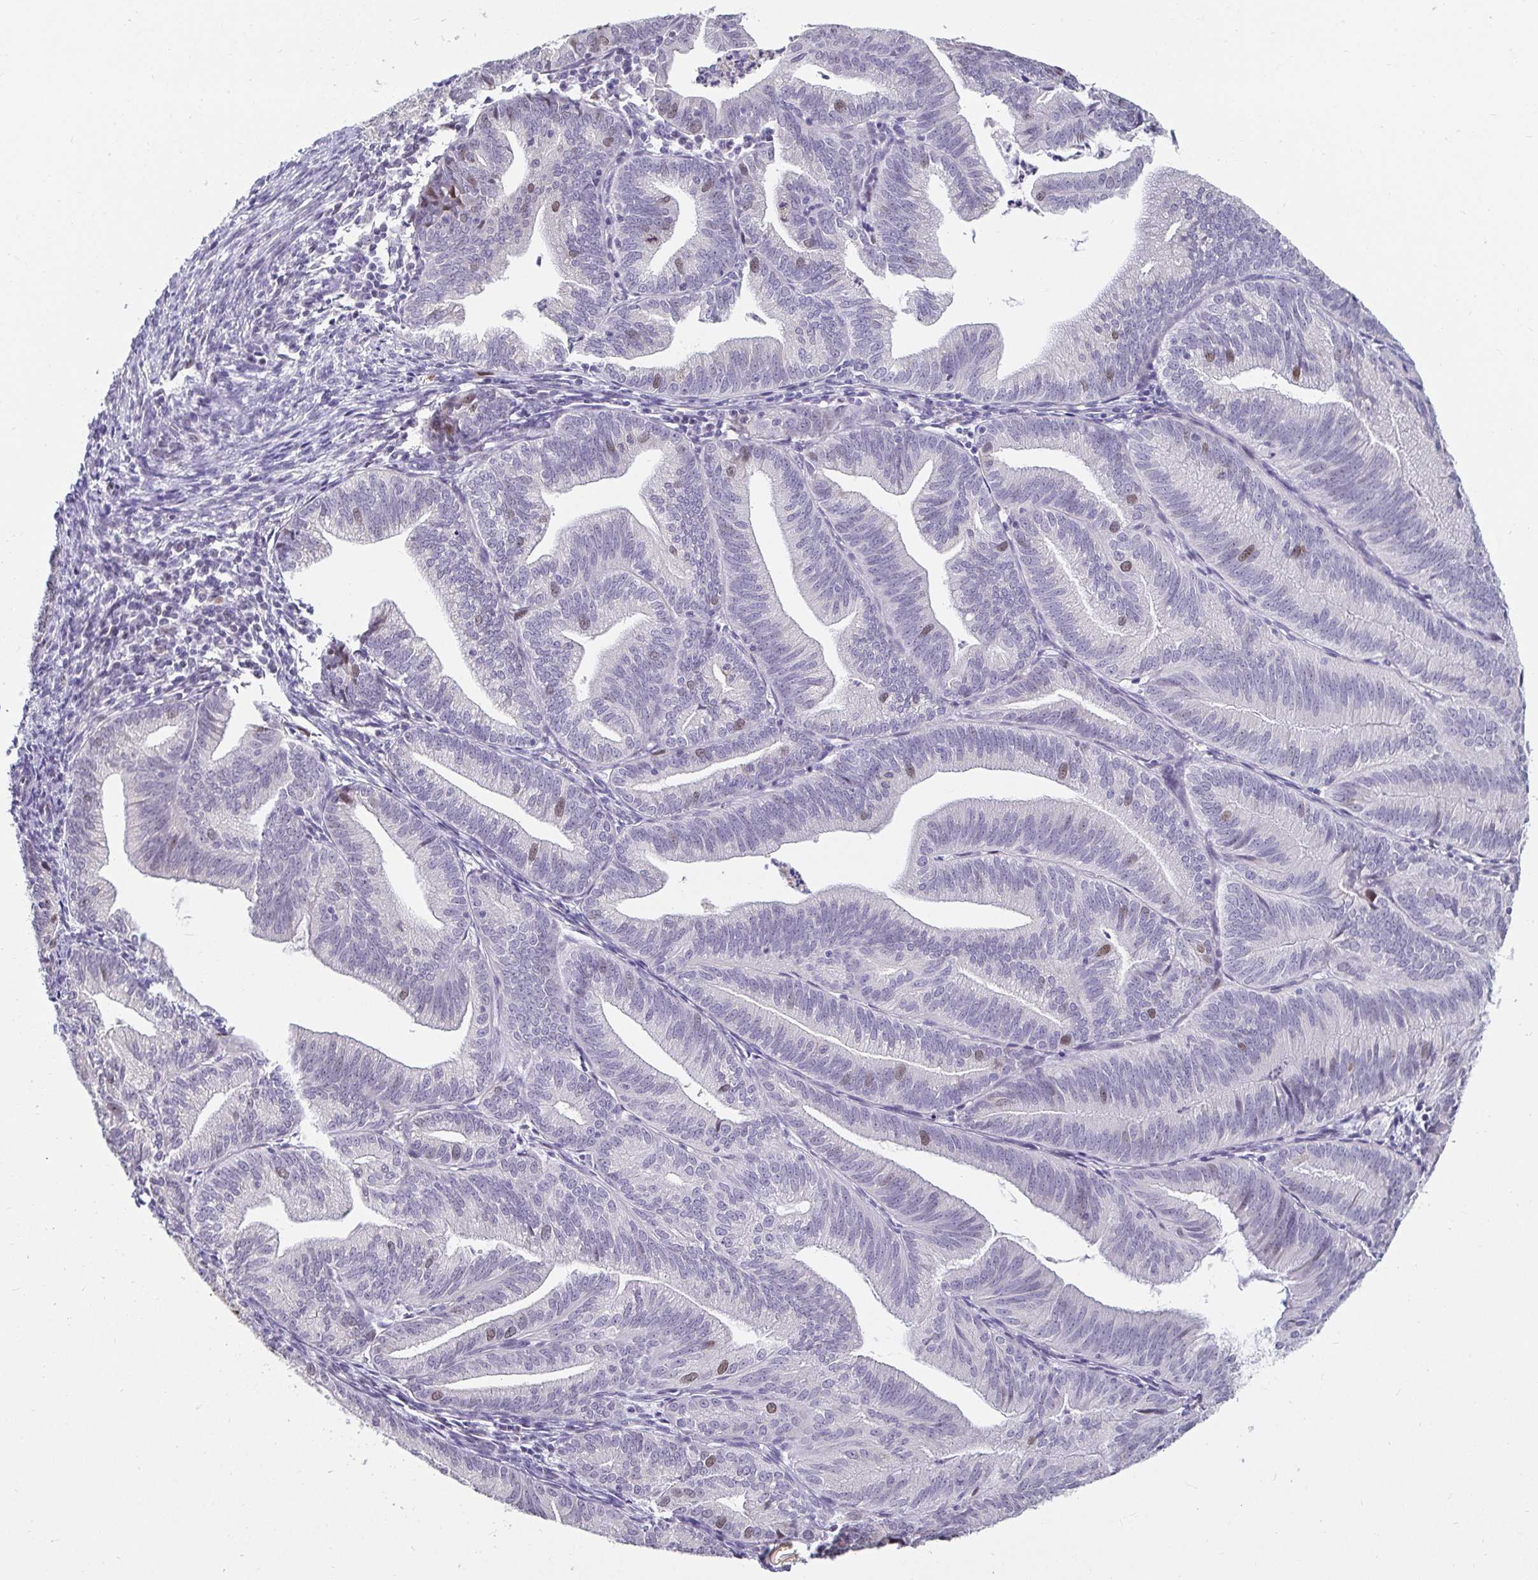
{"staining": {"intensity": "weak", "quantity": "<25%", "location": "nuclear"}, "tissue": "endometrial cancer", "cell_type": "Tumor cells", "image_type": "cancer", "snomed": [{"axis": "morphology", "description": "Adenocarcinoma, NOS"}, {"axis": "topography", "description": "Endometrium"}], "caption": "Micrograph shows no protein staining in tumor cells of endometrial cancer tissue.", "gene": "ANLN", "patient": {"sex": "female", "age": 70}}